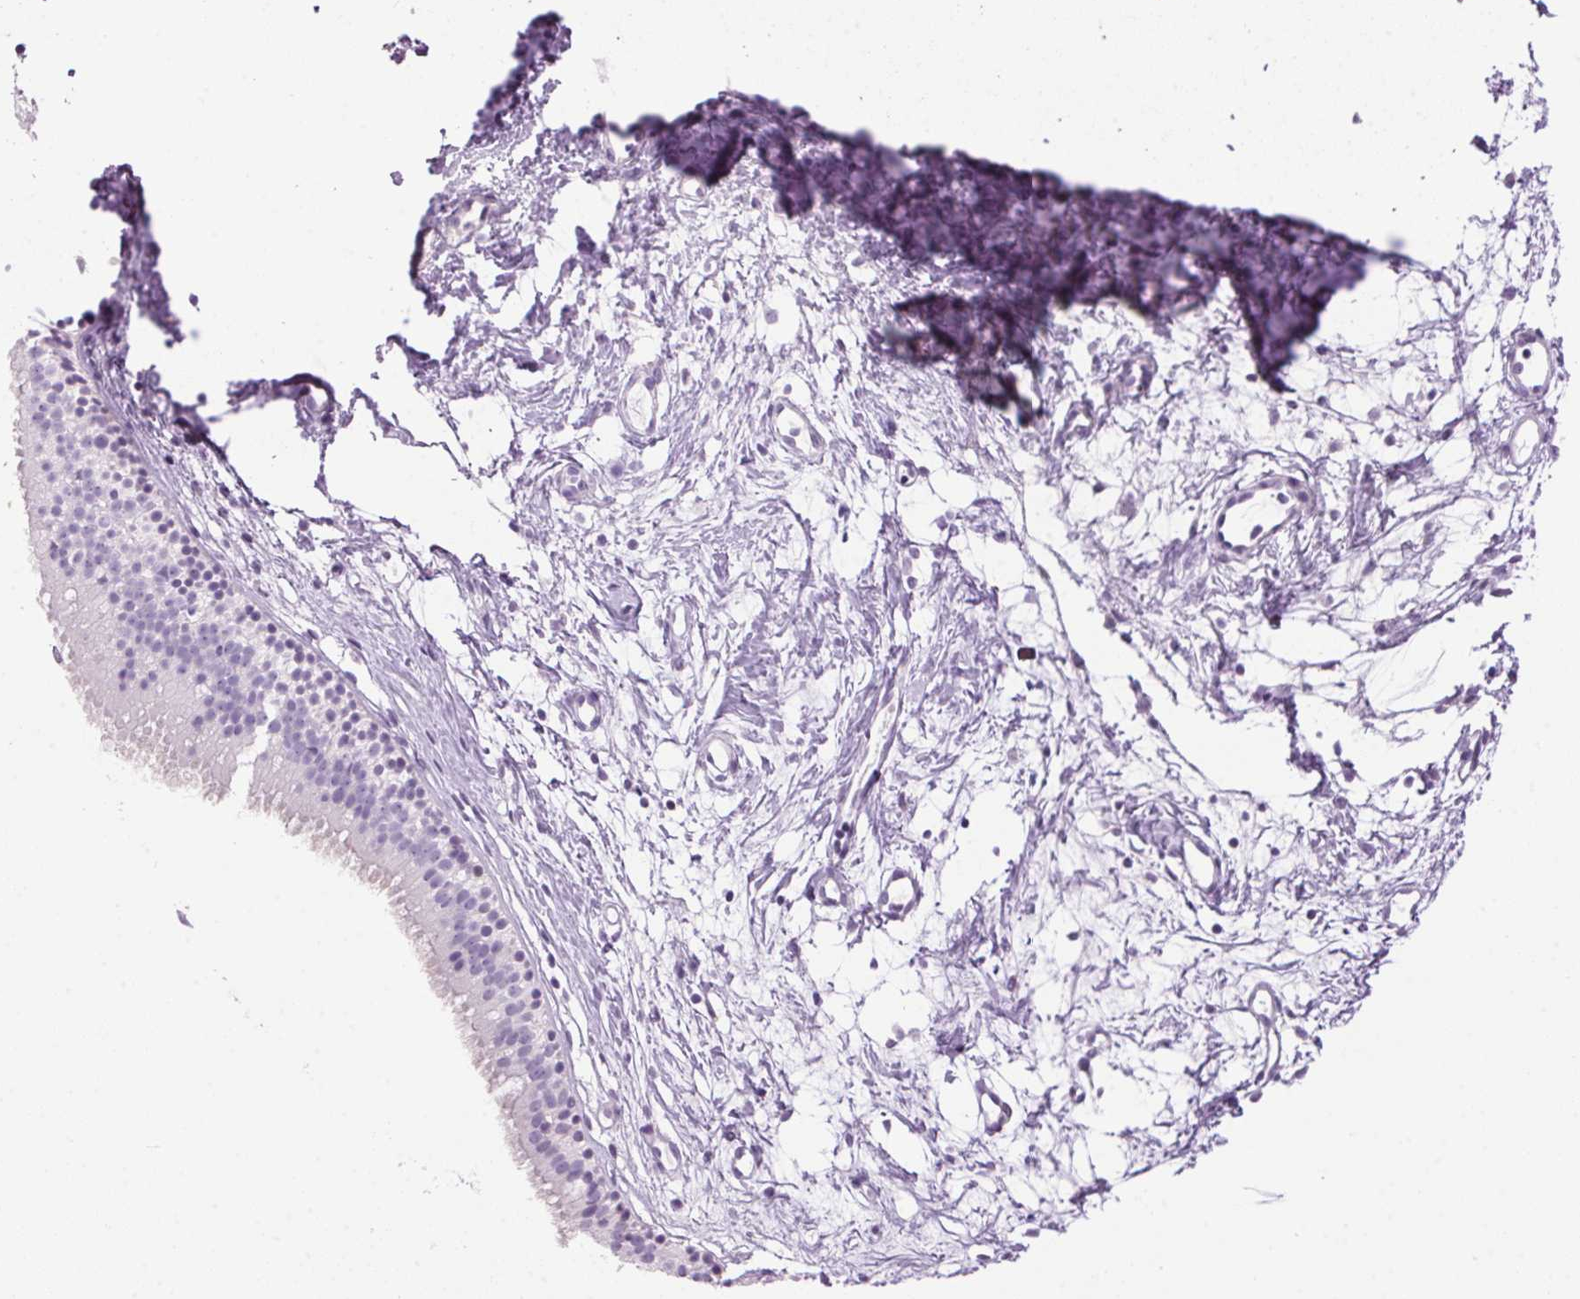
{"staining": {"intensity": "negative", "quantity": "none", "location": "none"}, "tissue": "nasopharynx", "cell_type": "Respiratory epithelial cells", "image_type": "normal", "snomed": [{"axis": "morphology", "description": "Normal tissue, NOS"}, {"axis": "topography", "description": "Nasopharynx"}], "caption": "Immunohistochemical staining of normal nasopharynx shows no significant staining in respiratory epithelial cells.", "gene": "TMEM88B", "patient": {"sex": "male", "age": 58}}